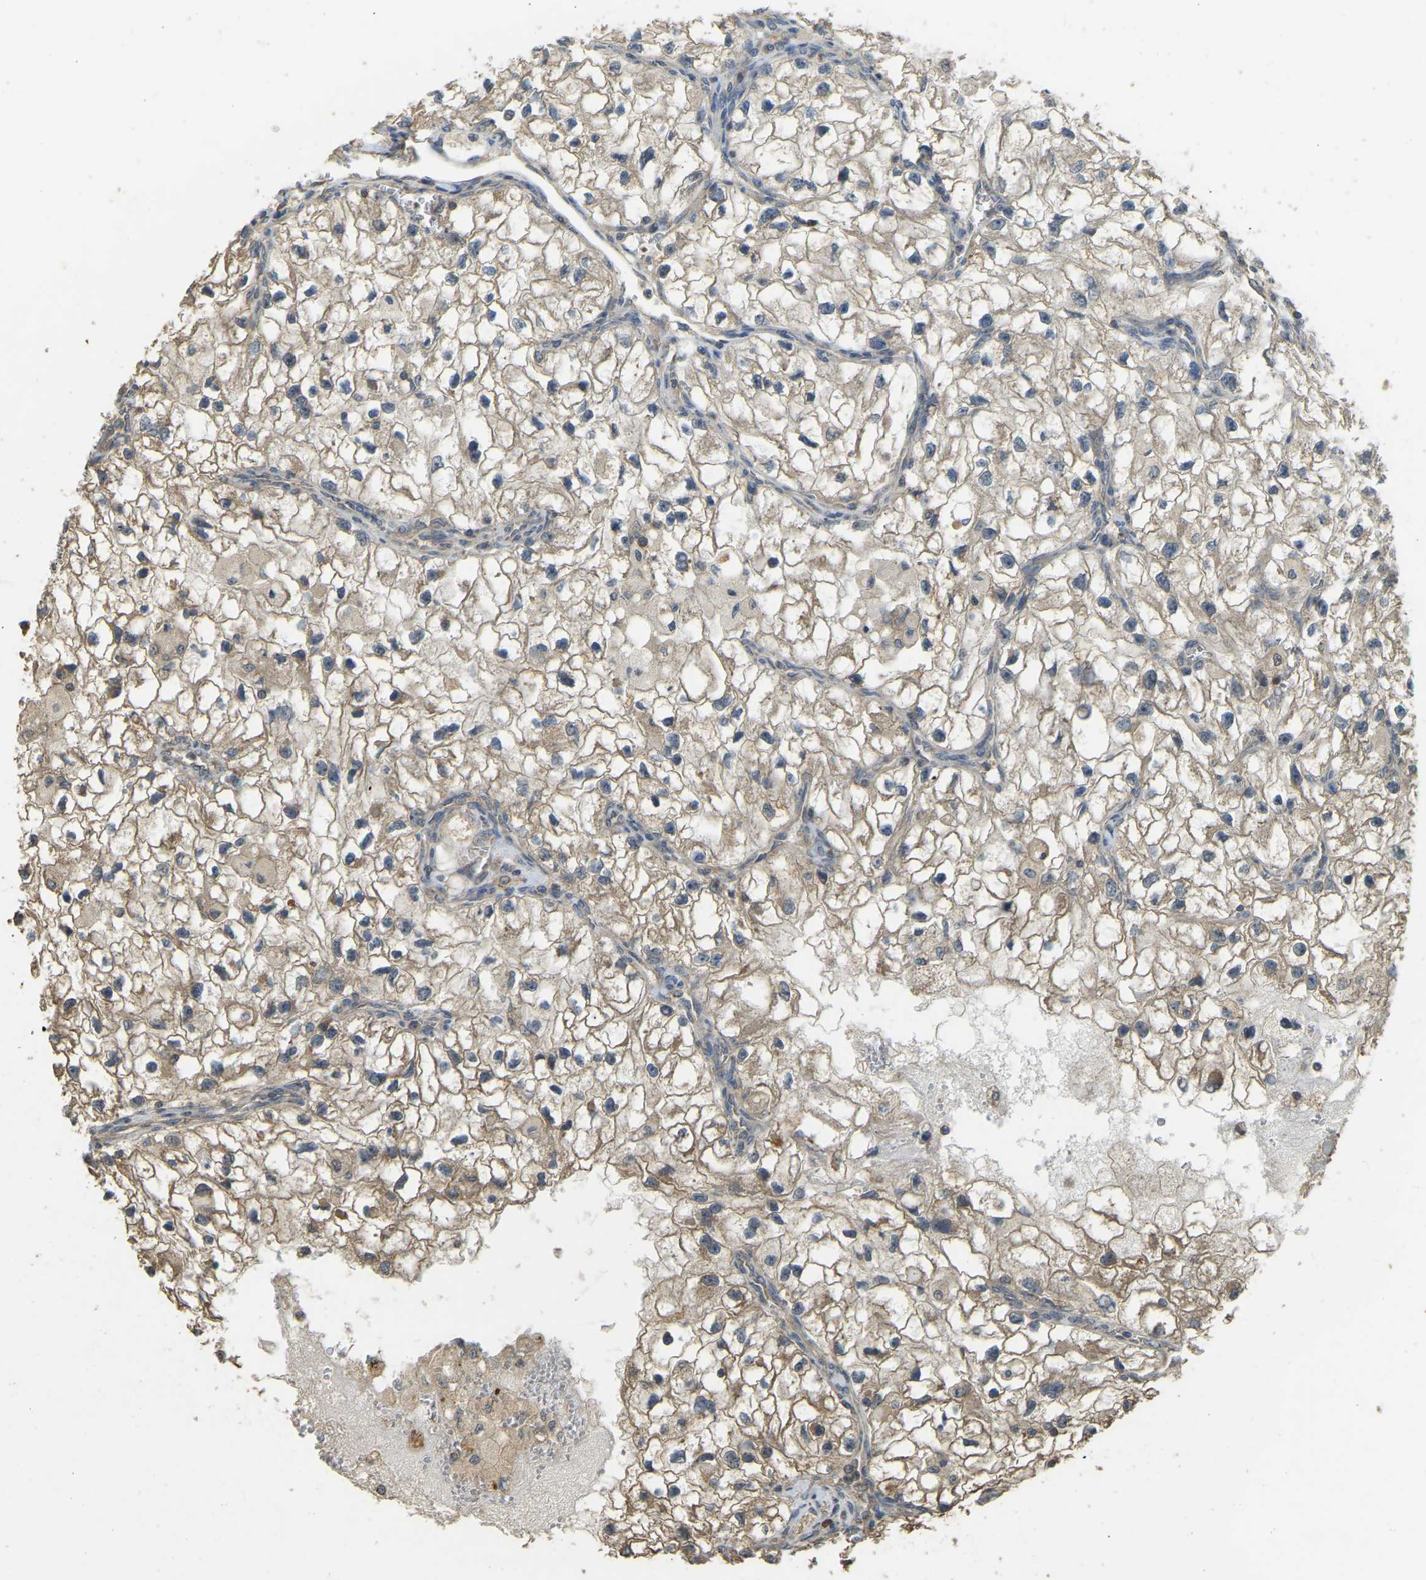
{"staining": {"intensity": "moderate", "quantity": ">75%", "location": "cytoplasmic/membranous"}, "tissue": "renal cancer", "cell_type": "Tumor cells", "image_type": "cancer", "snomed": [{"axis": "morphology", "description": "Adenocarcinoma, NOS"}, {"axis": "topography", "description": "Kidney"}], "caption": "Moderate cytoplasmic/membranous positivity for a protein is identified in about >75% of tumor cells of renal cancer using IHC.", "gene": "GNG2", "patient": {"sex": "female", "age": 70}}